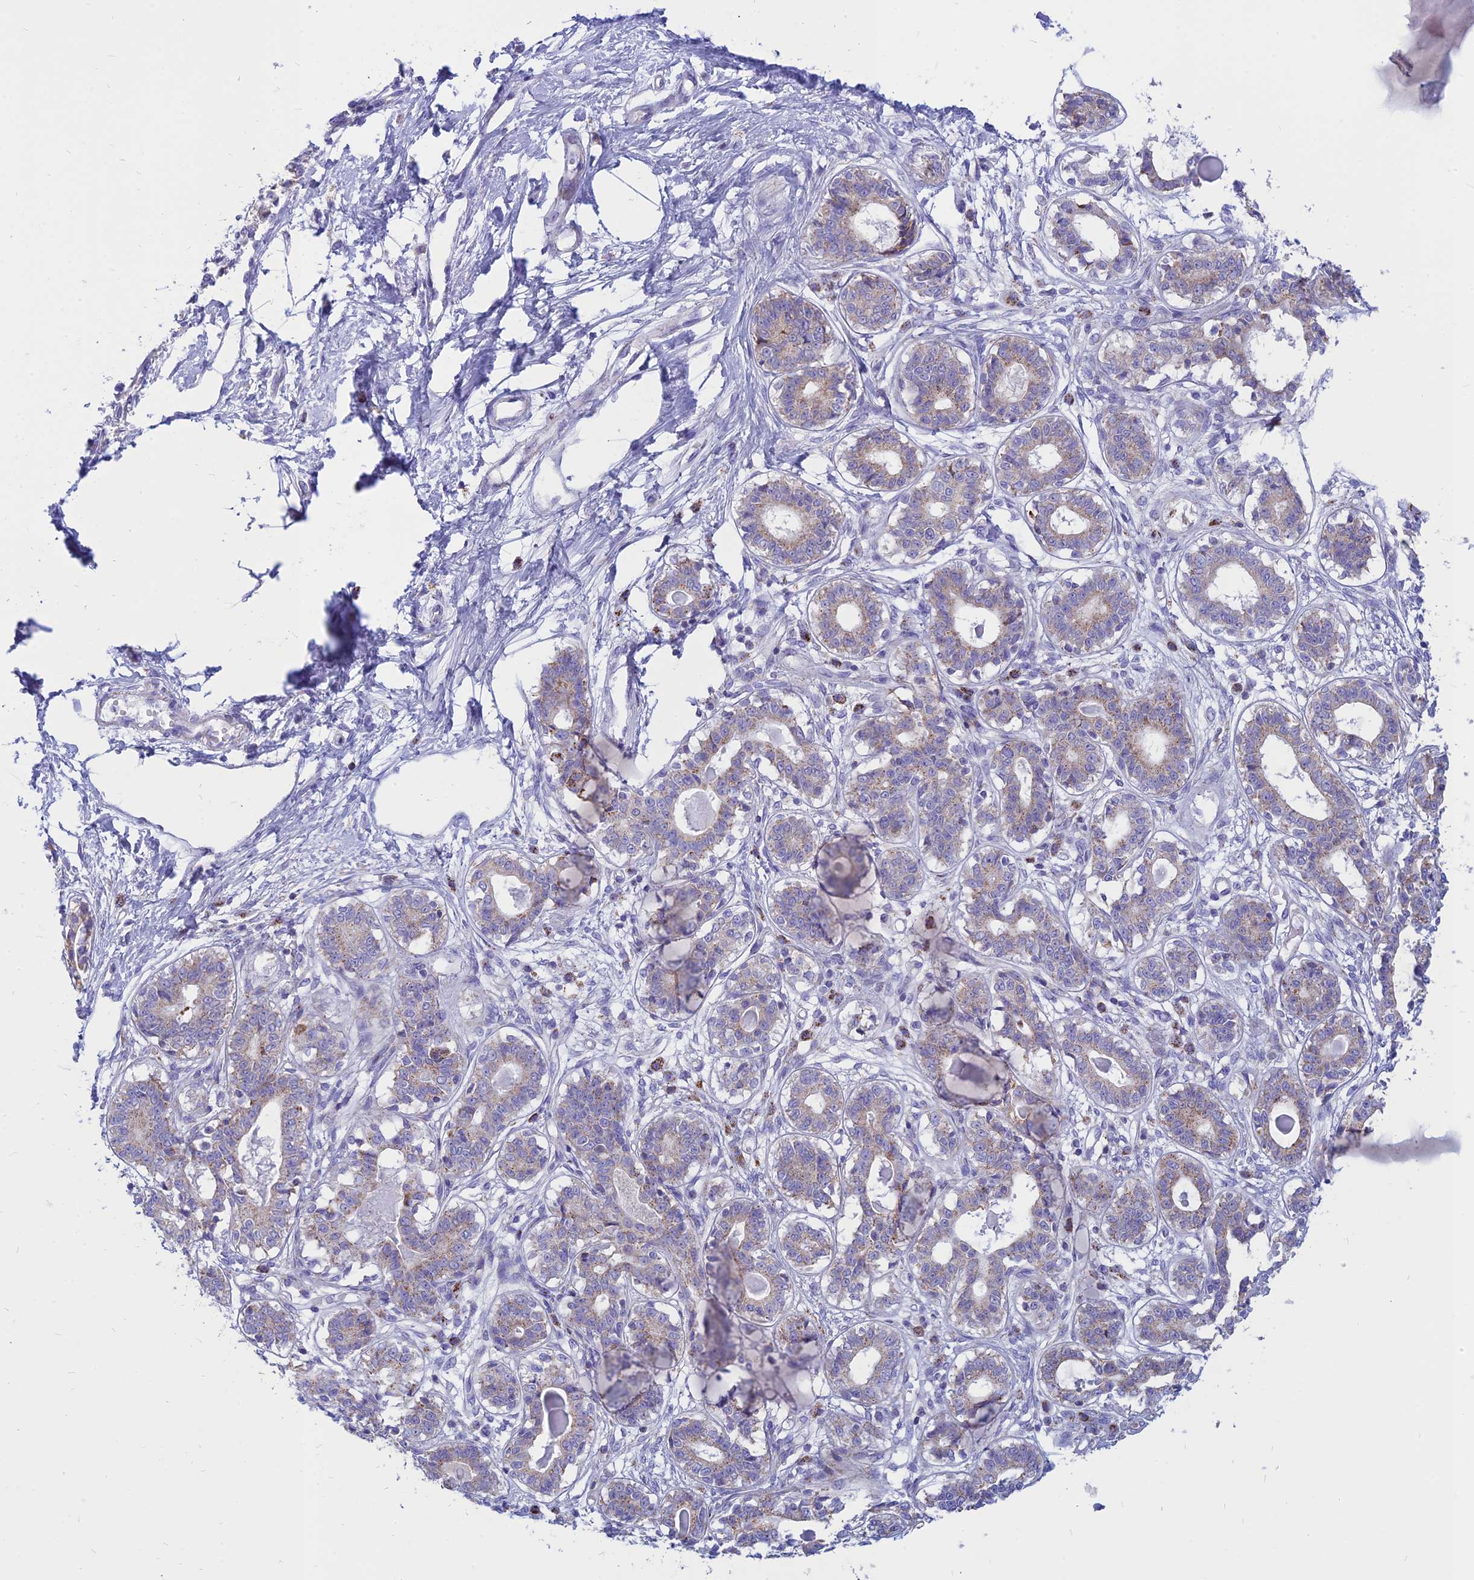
{"staining": {"intensity": "moderate", "quantity": "25%-75%", "location": "cytoplasmic/membranous"}, "tissue": "breast", "cell_type": "Glandular cells", "image_type": "normal", "snomed": [{"axis": "morphology", "description": "Normal tissue, NOS"}, {"axis": "topography", "description": "Breast"}], "caption": "IHC histopathology image of benign human breast stained for a protein (brown), which demonstrates medium levels of moderate cytoplasmic/membranous positivity in about 25%-75% of glandular cells.", "gene": "PACC1", "patient": {"sex": "female", "age": 45}}